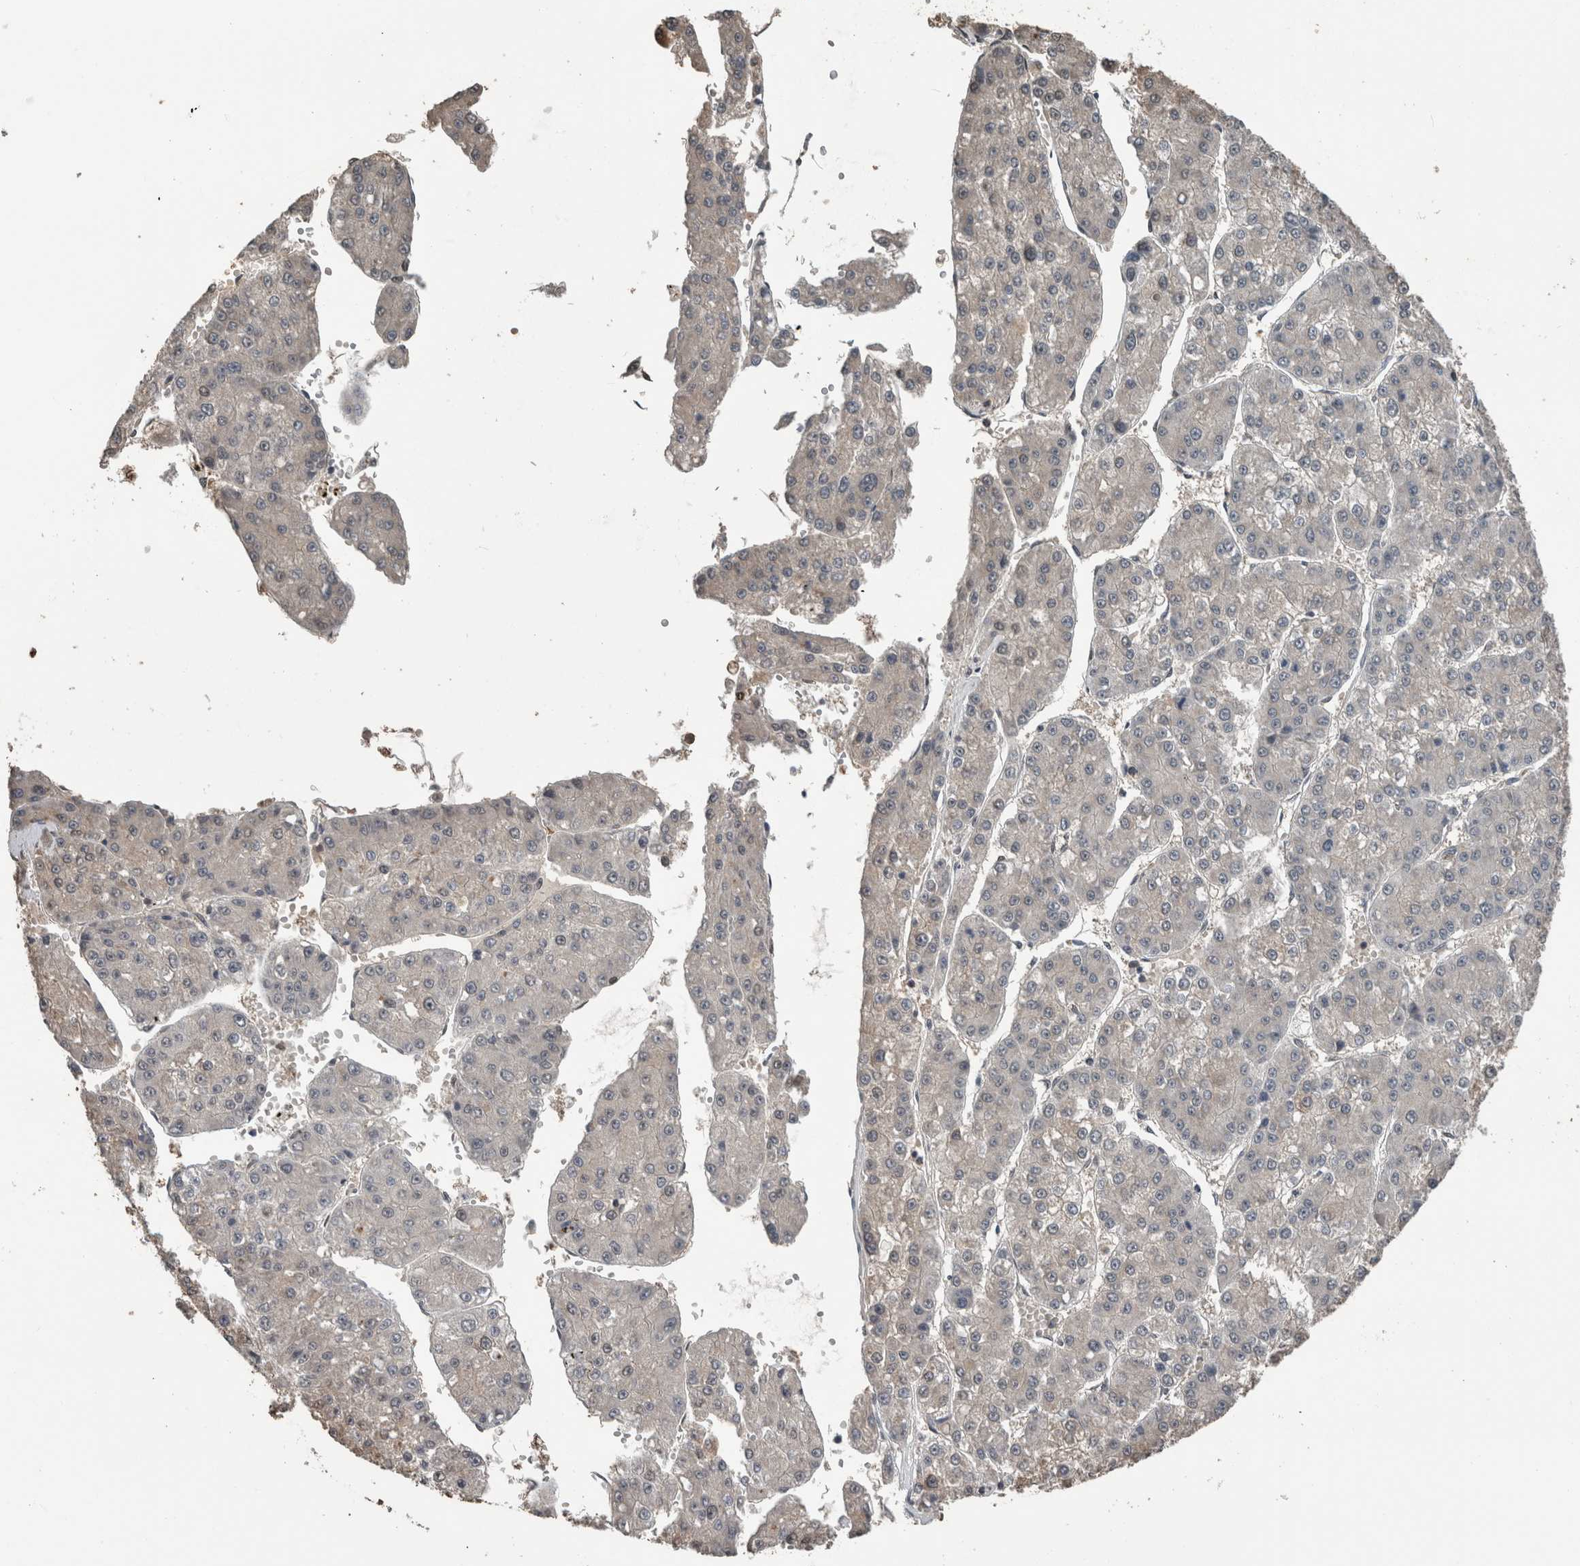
{"staining": {"intensity": "negative", "quantity": "none", "location": "none"}, "tissue": "liver cancer", "cell_type": "Tumor cells", "image_type": "cancer", "snomed": [{"axis": "morphology", "description": "Carcinoma, Hepatocellular, NOS"}, {"axis": "topography", "description": "Liver"}], "caption": "DAB immunohistochemical staining of human liver cancer displays no significant positivity in tumor cells. Nuclei are stained in blue.", "gene": "MAFF", "patient": {"sex": "female", "age": 73}}